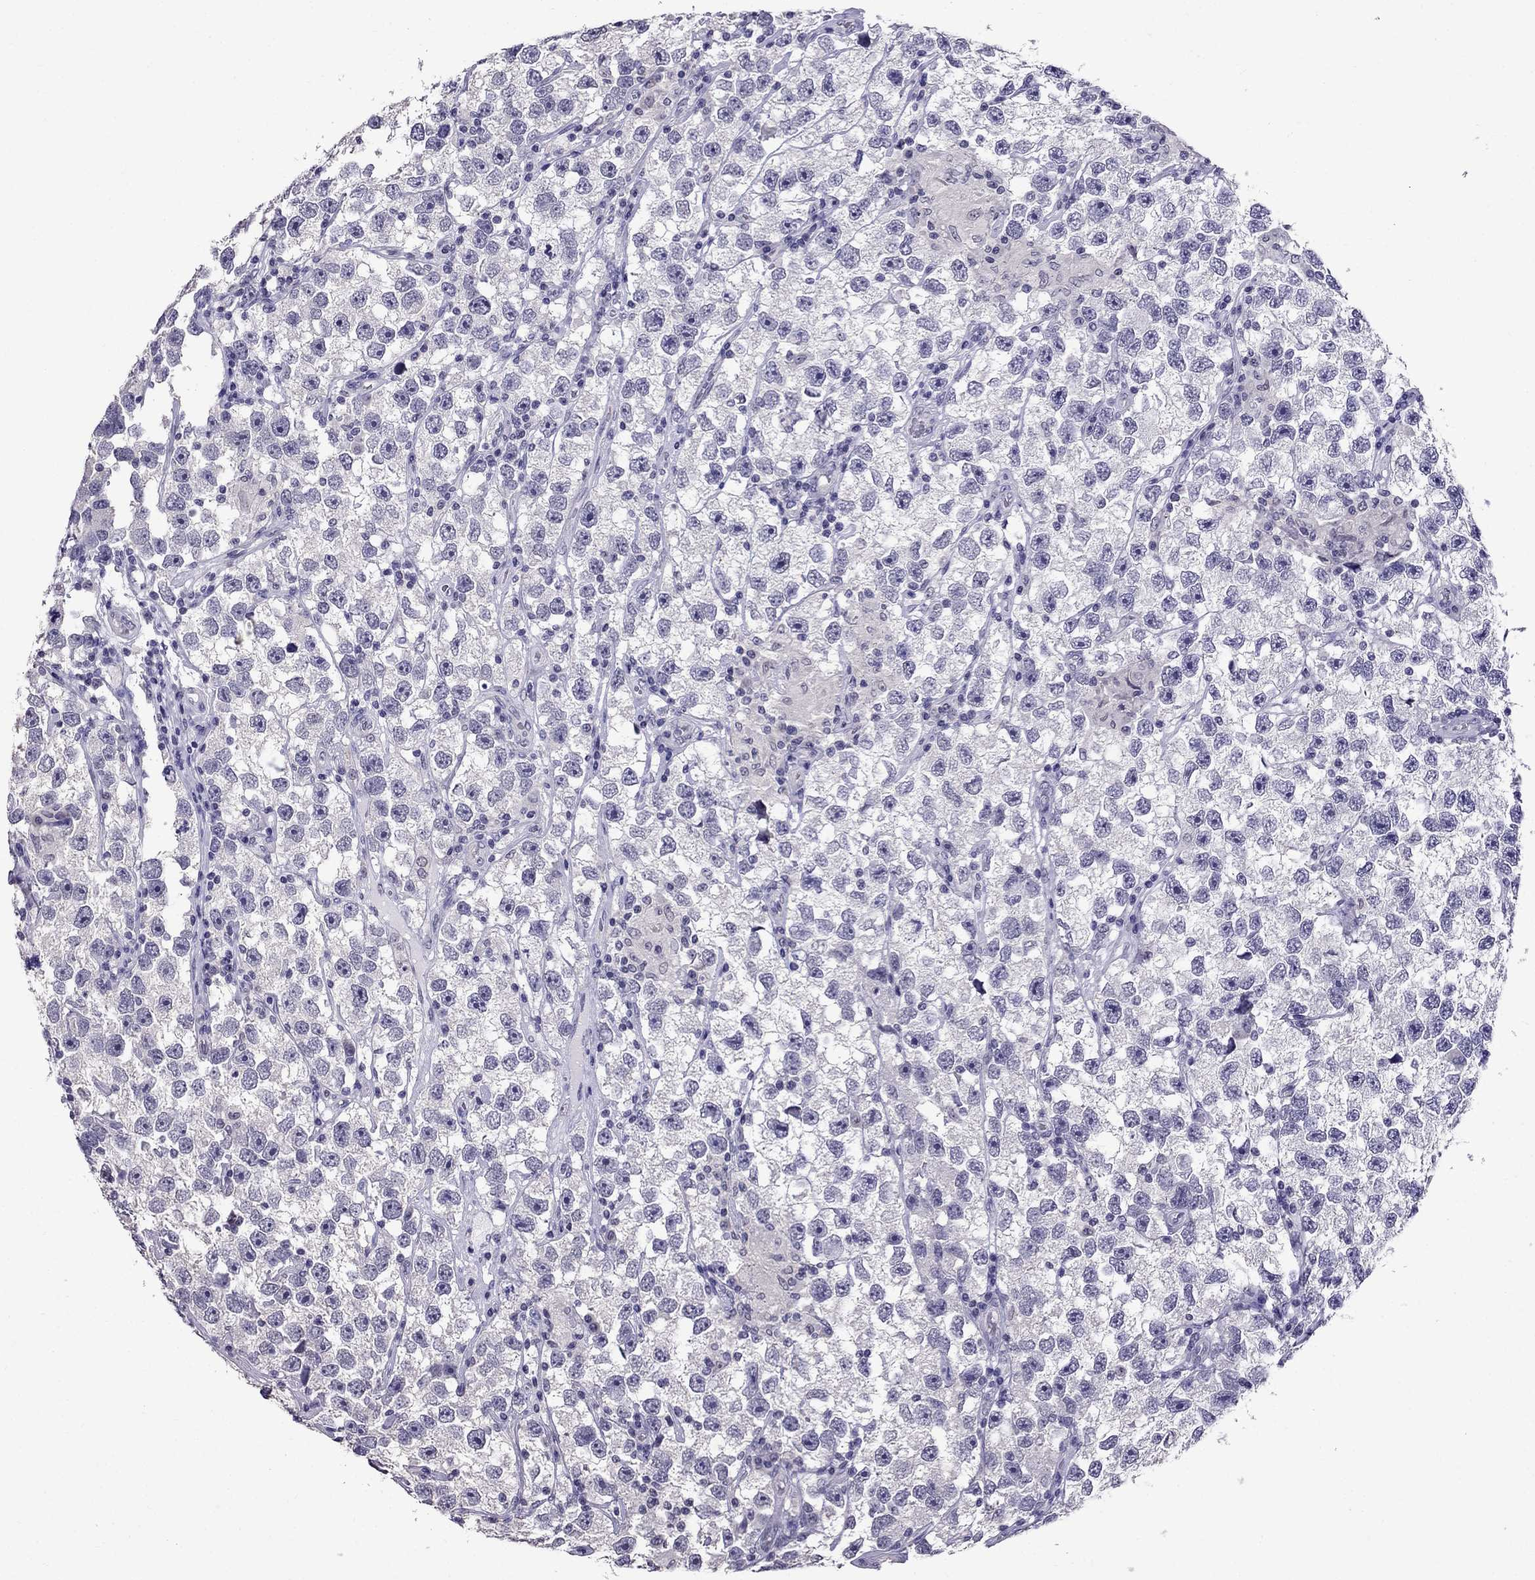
{"staining": {"intensity": "negative", "quantity": "none", "location": "none"}, "tissue": "testis cancer", "cell_type": "Tumor cells", "image_type": "cancer", "snomed": [{"axis": "morphology", "description": "Seminoma, NOS"}, {"axis": "topography", "description": "Testis"}], "caption": "Protein analysis of seminoma (testis) reveals no significant expression in tumor cells.", "gene": "OLFM4", "patient": {"sex": "male", "age": 26}}